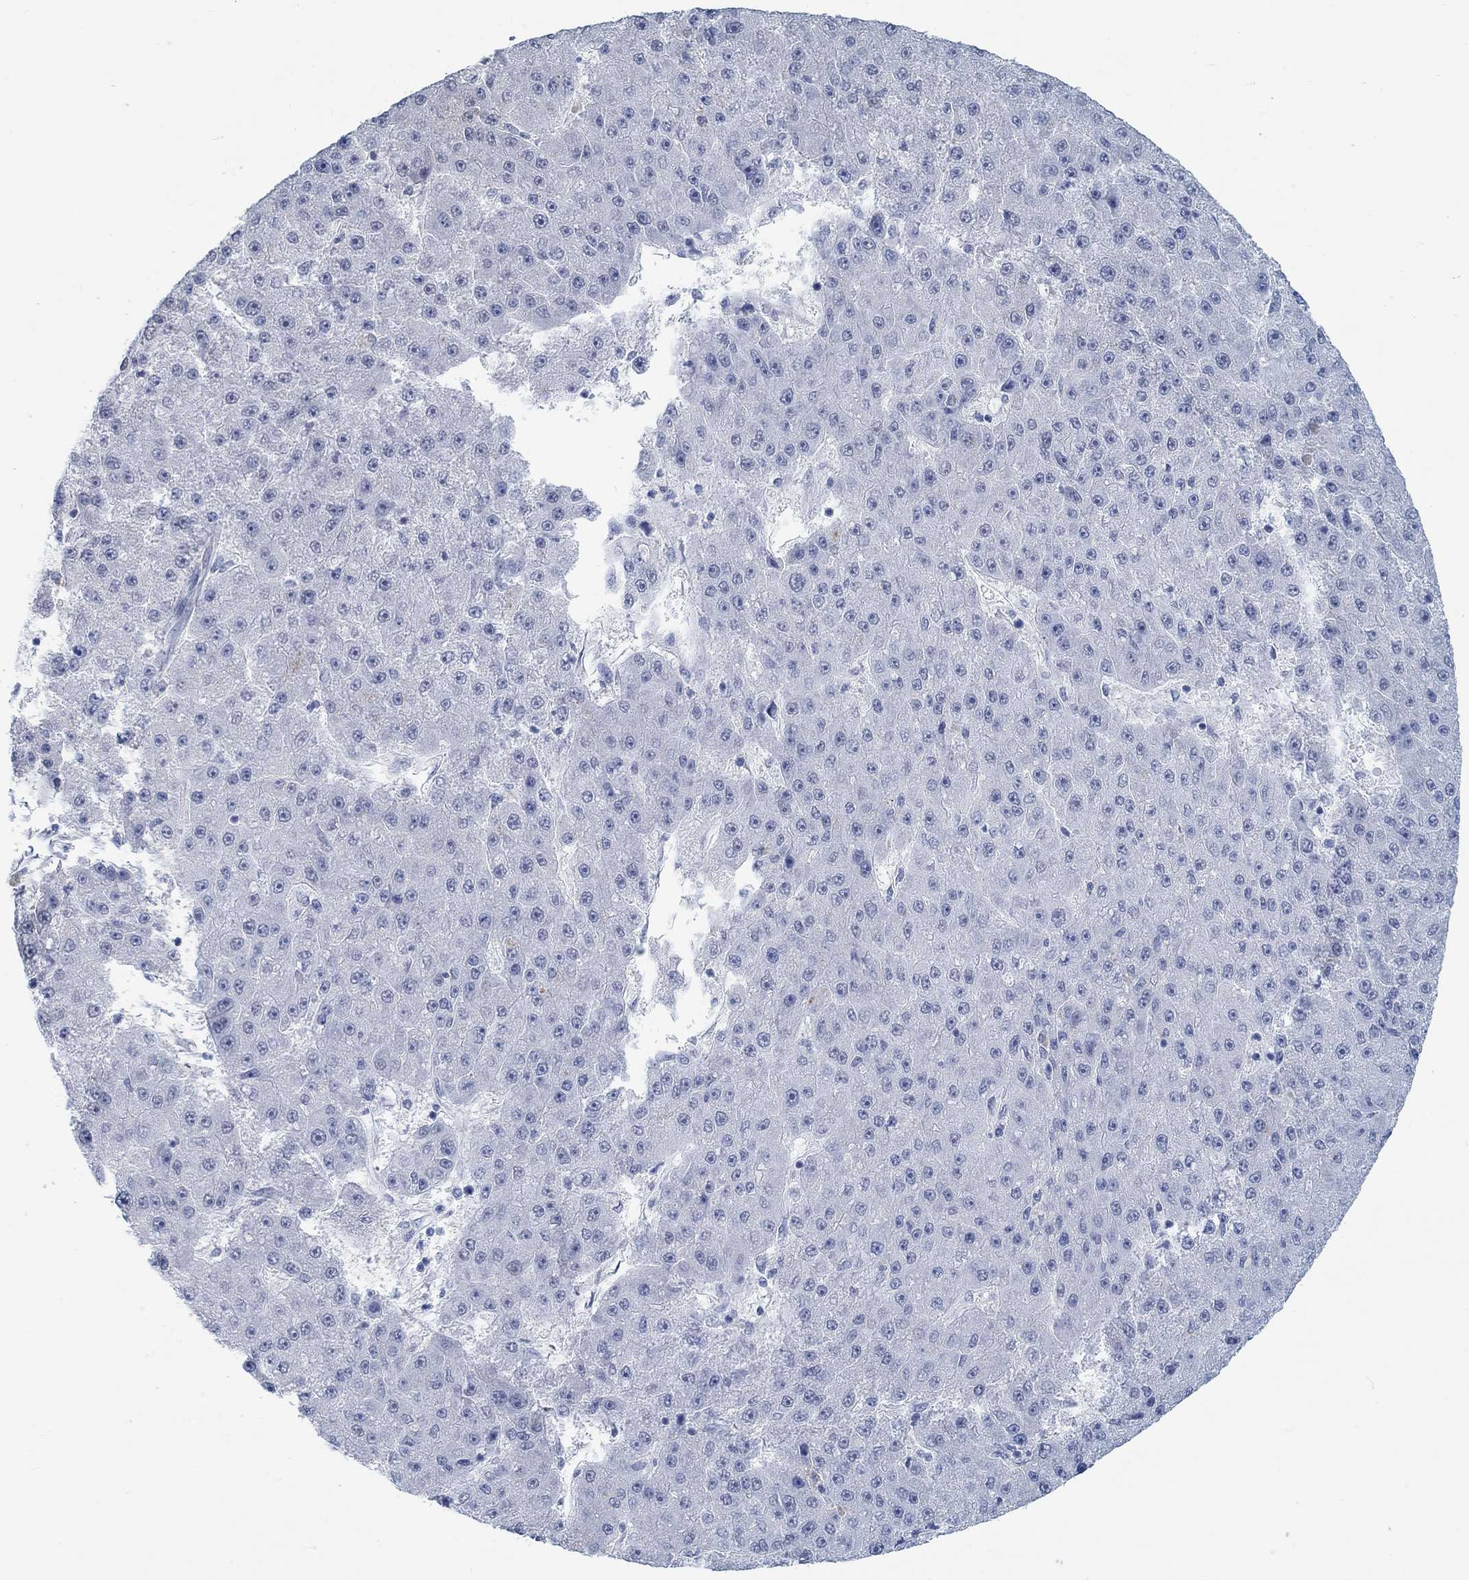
{"staining": {"intensity": "negative", "quantity": "none", "location": "none"}, "tissue": "liver cancer", "cell_type": "Tumor cells", "image_type": "cancer", "snomed": [{"axis": "morphology", "description": "Carcinoma, Hepatocellular, NOS"}, {"axis": "topography", "description": "Liver"}], "caption": "DAB immunohistochemical staining of human liver hepatocellular carcinoma reveals no significant staining in tumor cells. (Brightfield microscopy of DAB immunohistochemistry at high magnification).", "gene": "TEKT4", "patient": {"sex": "male", "age": 67}}